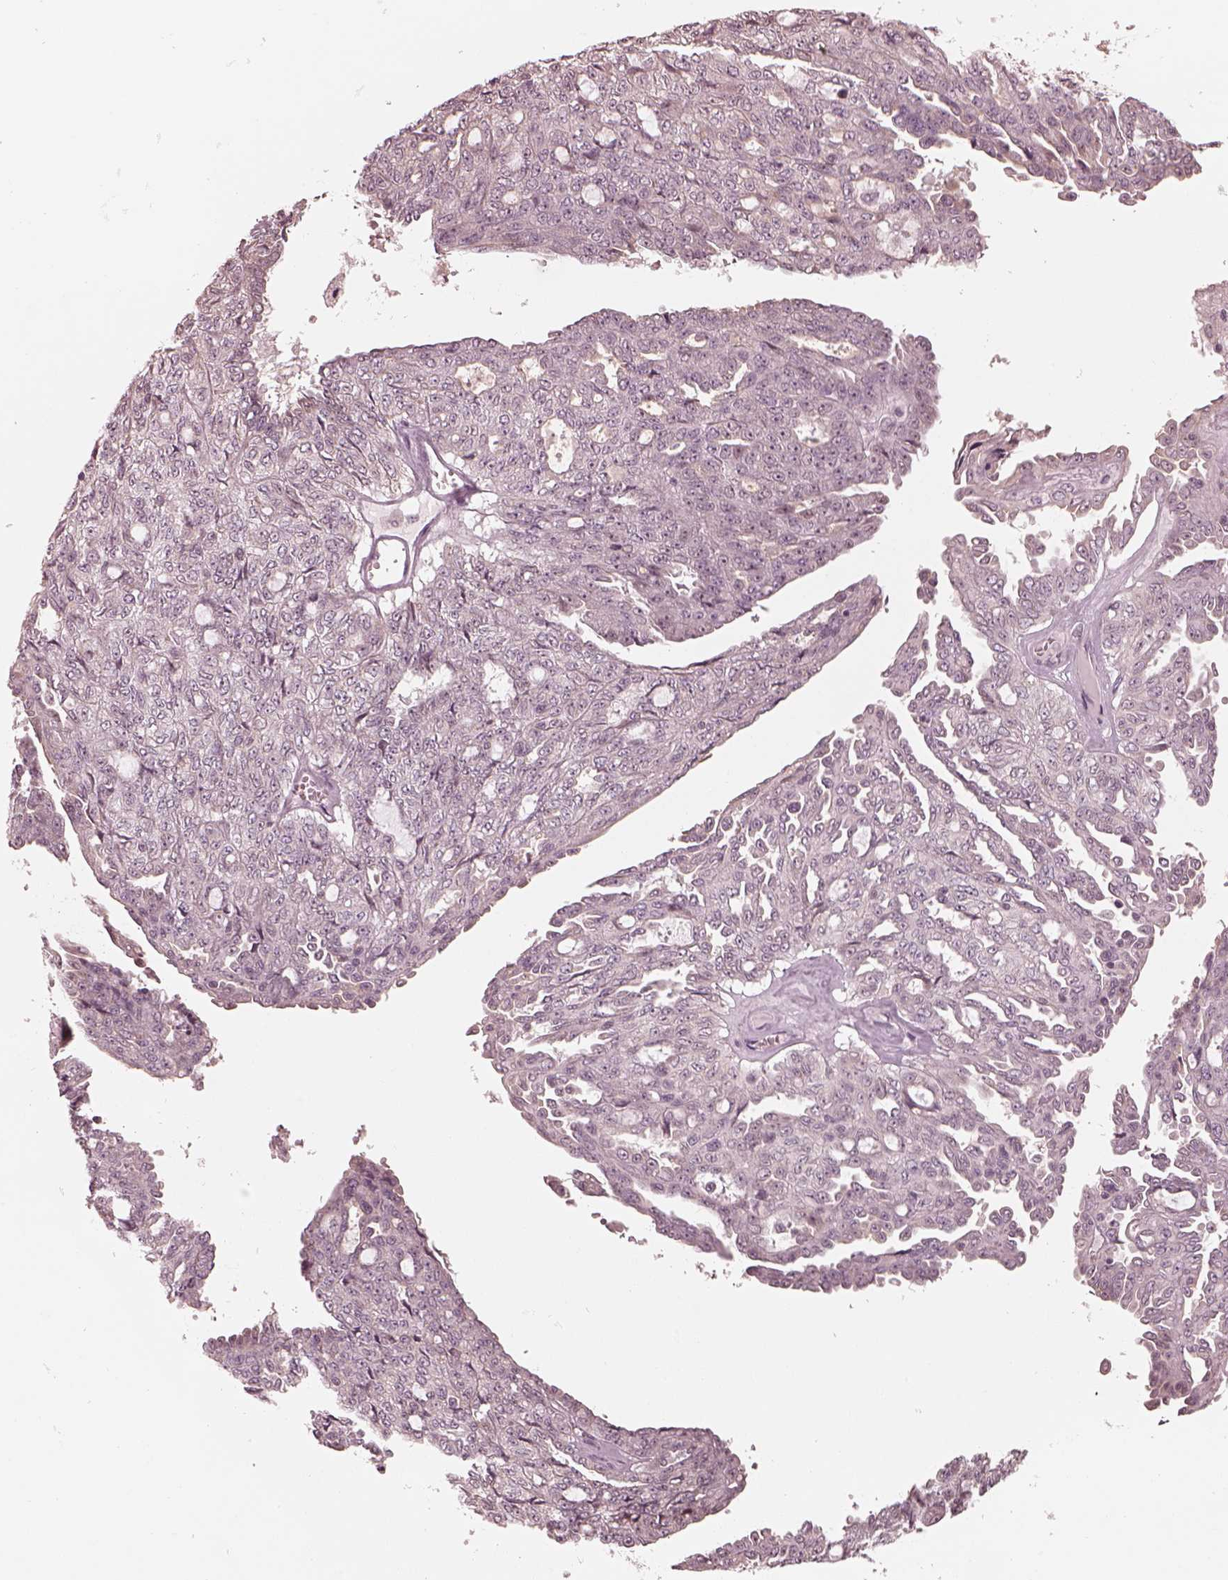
{"staining": {"intensity": "weak", "quantity": "<25%", "location": "cytoplasmic/membranous"}, "tissue": "ovarian cancer", "cell_type": "Tumor cells", "image_type": "cancer", "snomed": [{"axis": "morphology", "description": "Cystadenocarcinoma, serous, NOS"}, {"axis": "topography", "description": "Ovary"}], "caption": "Tumor cells are negative for brown protein staining in ovarian cancer.", "gene": "IQCB1", "patient": {"sex": "female", "age": 71}}